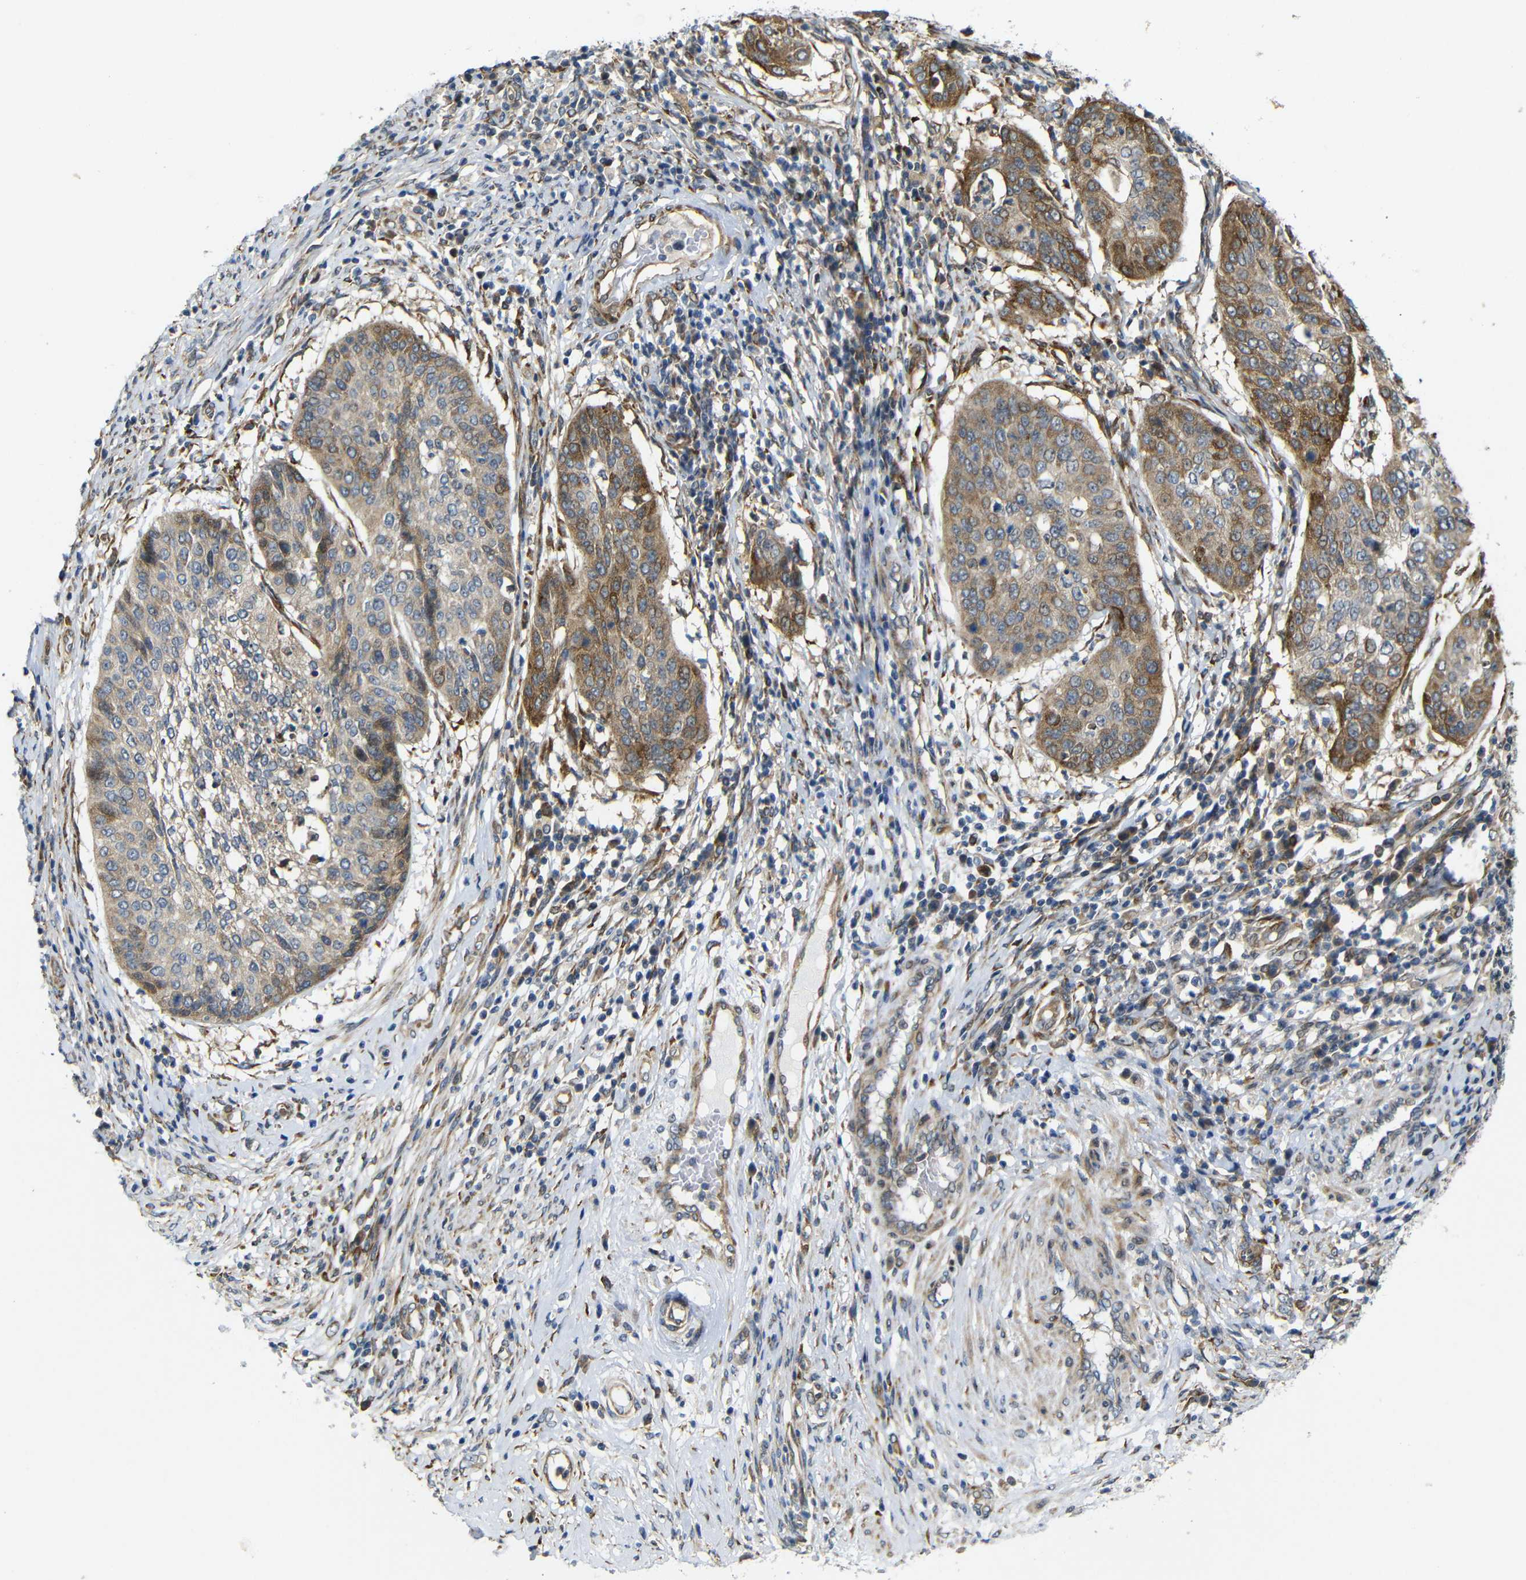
{"staining": {"intensity": "moderate", "quantity": ">75%", "location": "cytoplasmic/membranous"}, "tissue": "cervical cancer", "cell_type": "Tumor cells", "image_type": "cancer", "snomed": [{"axis": "morphology", "description": "Normal tissue, NOS"}, {"axis": "morphology", "description": "Squamous cell carcinoma, NOS"}, {"axis": "topography", "description": "Cervix"}], "caption": "Brown immunohistochemical staining in cervical cancer shows moderate cytoplasmic/membranous expression in about >75% of tumor cells.", "gene": "P3H2", "patient": {"sex": "female", "age": 39}}